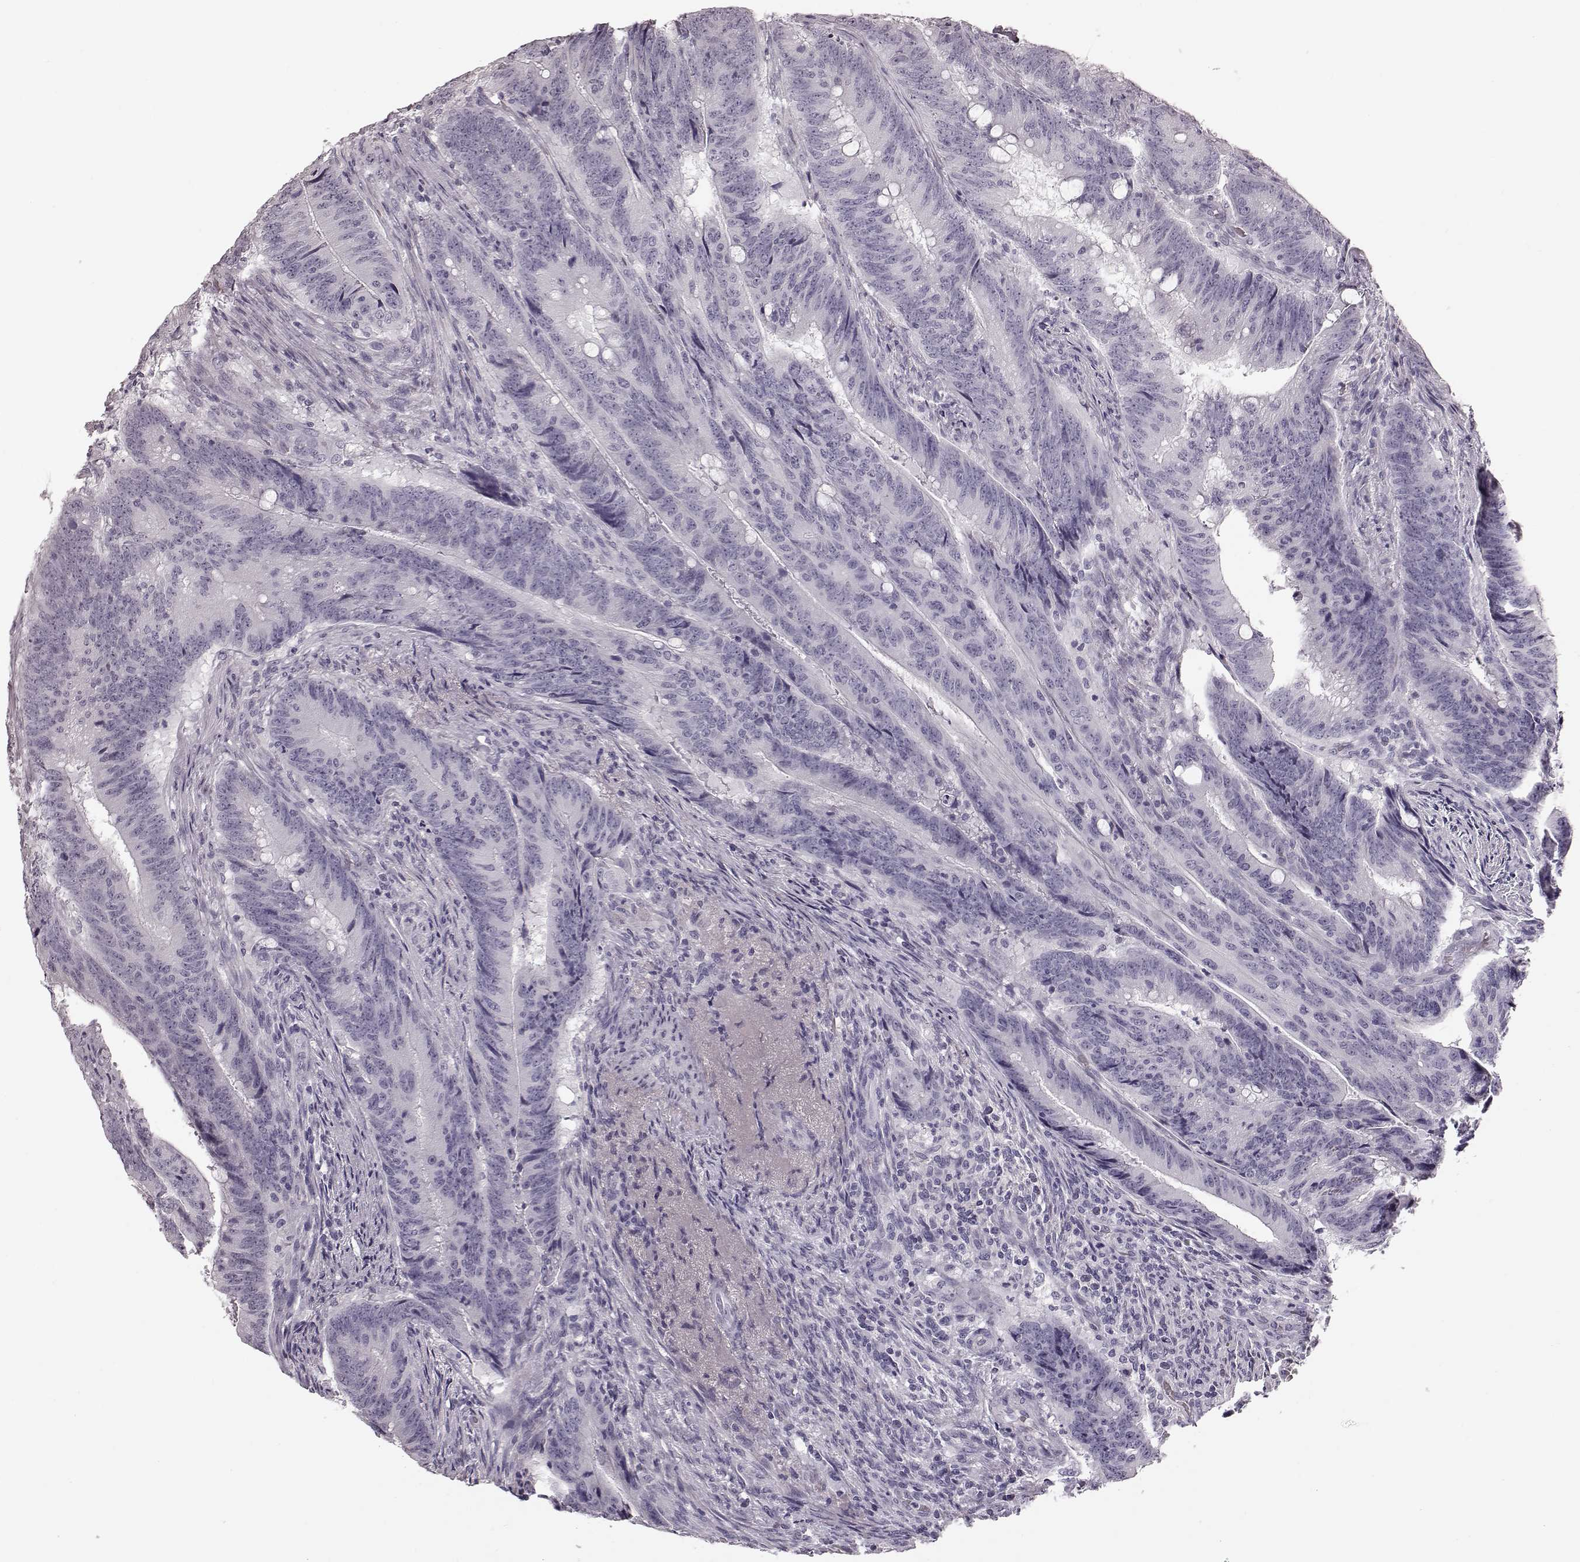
{"staining": {"intensity": "negative", "quantity": "none", "location": "none"}, "tissue": "colorectal cancer", "cell_type": "Tumor cells", "image_type": "cancer", "snomed": [{"axis": "morphology", "description": "Adenocarcinoma, NOS"}, {"axis": "topography", "description": "Colon"}], "caption": "This is an IHC histopathology image of human adenocarcinoma (colorectal). There is no positivity in tumor cells.", "gene": "ZNF433", "patient": {"sex": "female", "age": 87}}